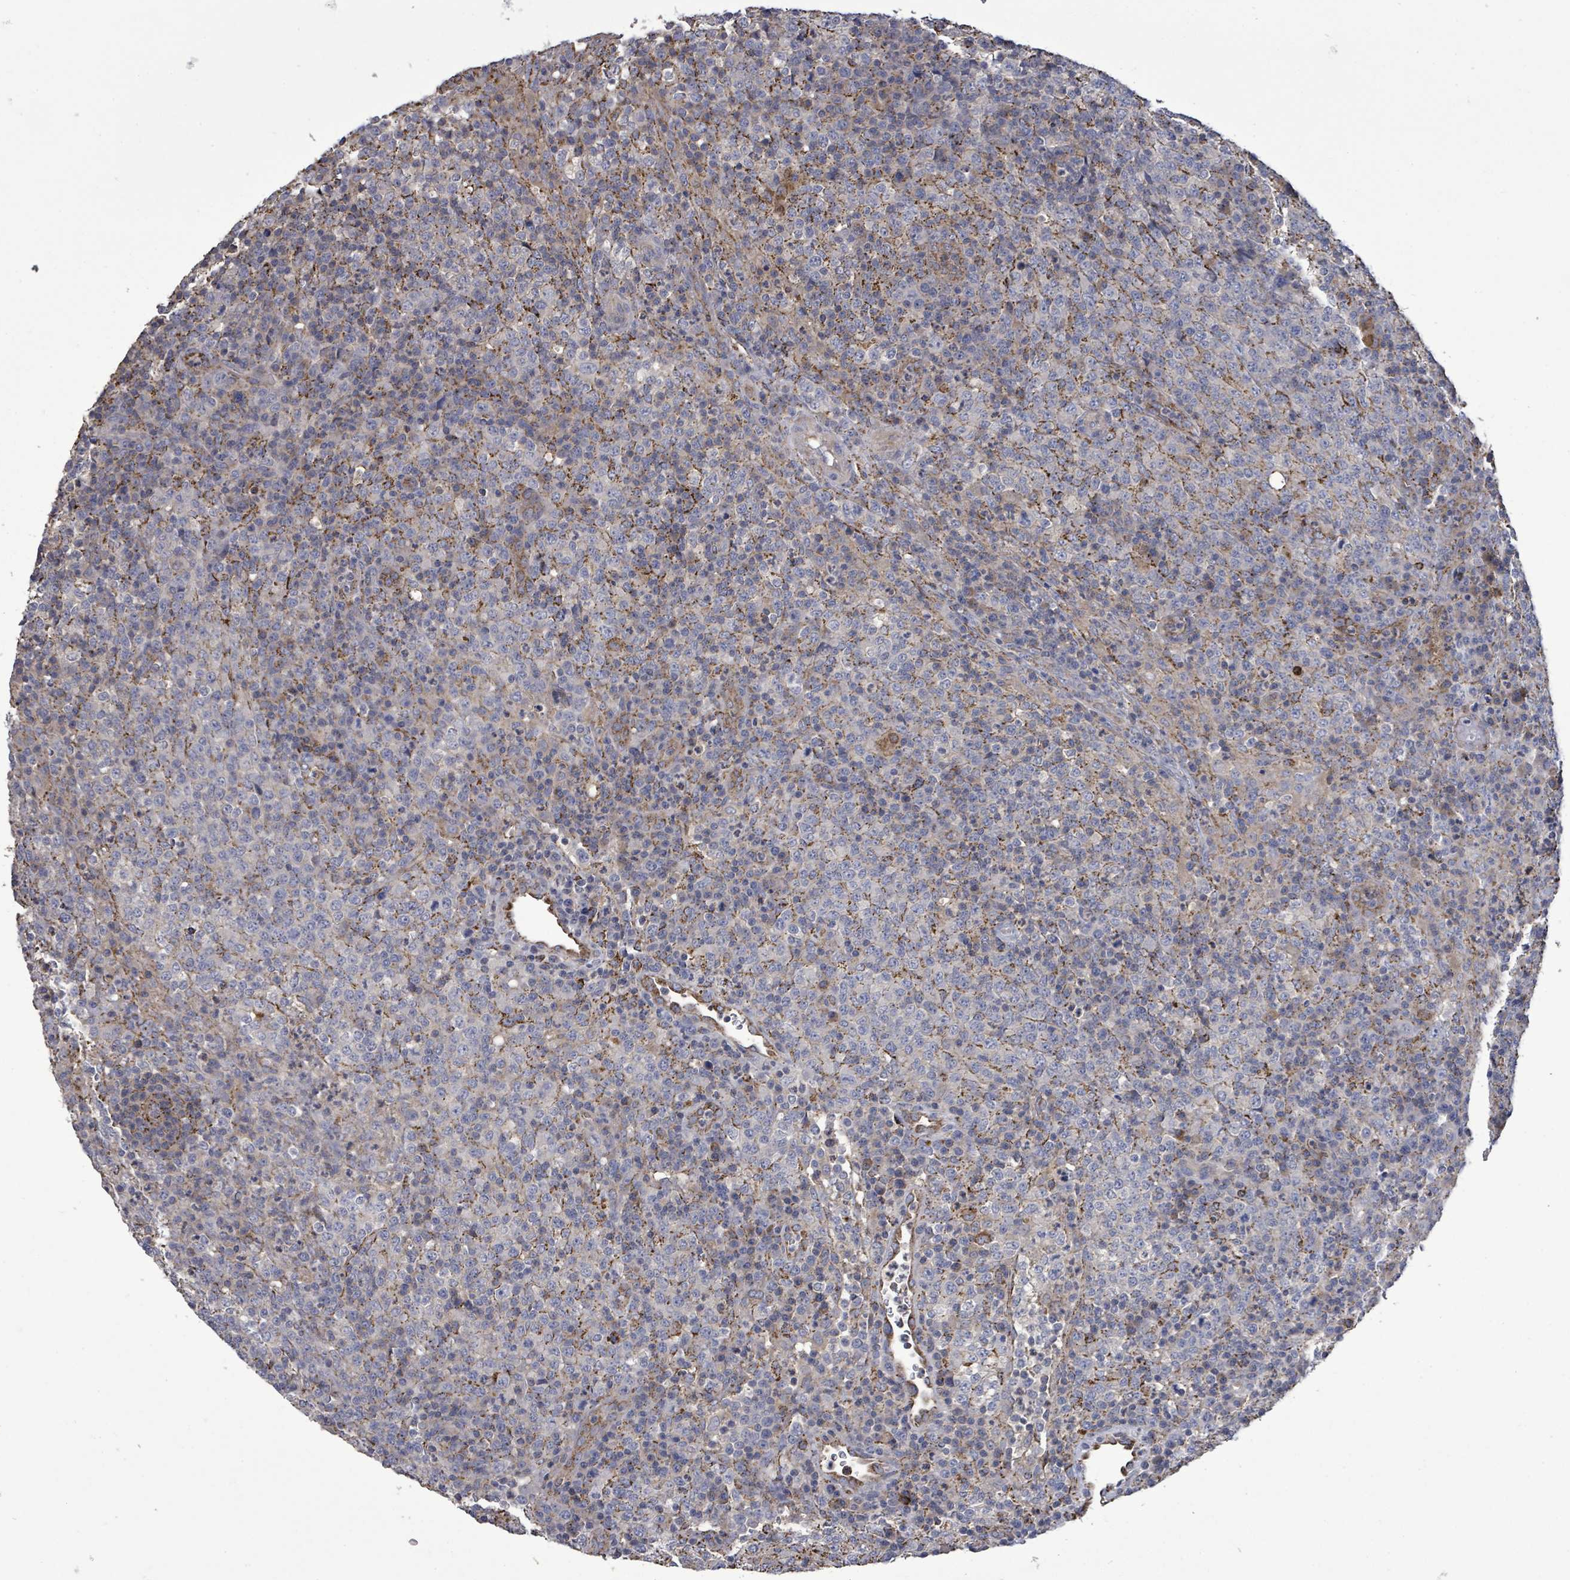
{"staining": {"intensity": "strong", "quantity": "<25%", "location": "cytoplasmic/membranous"}, "tissue": "lymphoma", "cell_type": "Tumor cells", "image_type": "cancer", "snomed": [{"axis": "morphology", "description": "Malignant lymphoma, non-Hodgkin's type, High grade"}, {"axis": "topography", "description": "Lymph node"}], "caption": "IHC micrograph of neoplastic tissue: high-grade malignant lymphoma, non-Hodgkin's type stained using immunohistochemistry reveals medium levels of strong protein expression localized specifically in the cytoplasmic/membranous of tumor cells, appearing as a cytoplasmic/membranous brown color.", "gene": "MTMR12", "patient": {"sex": "male", "age": 54}}